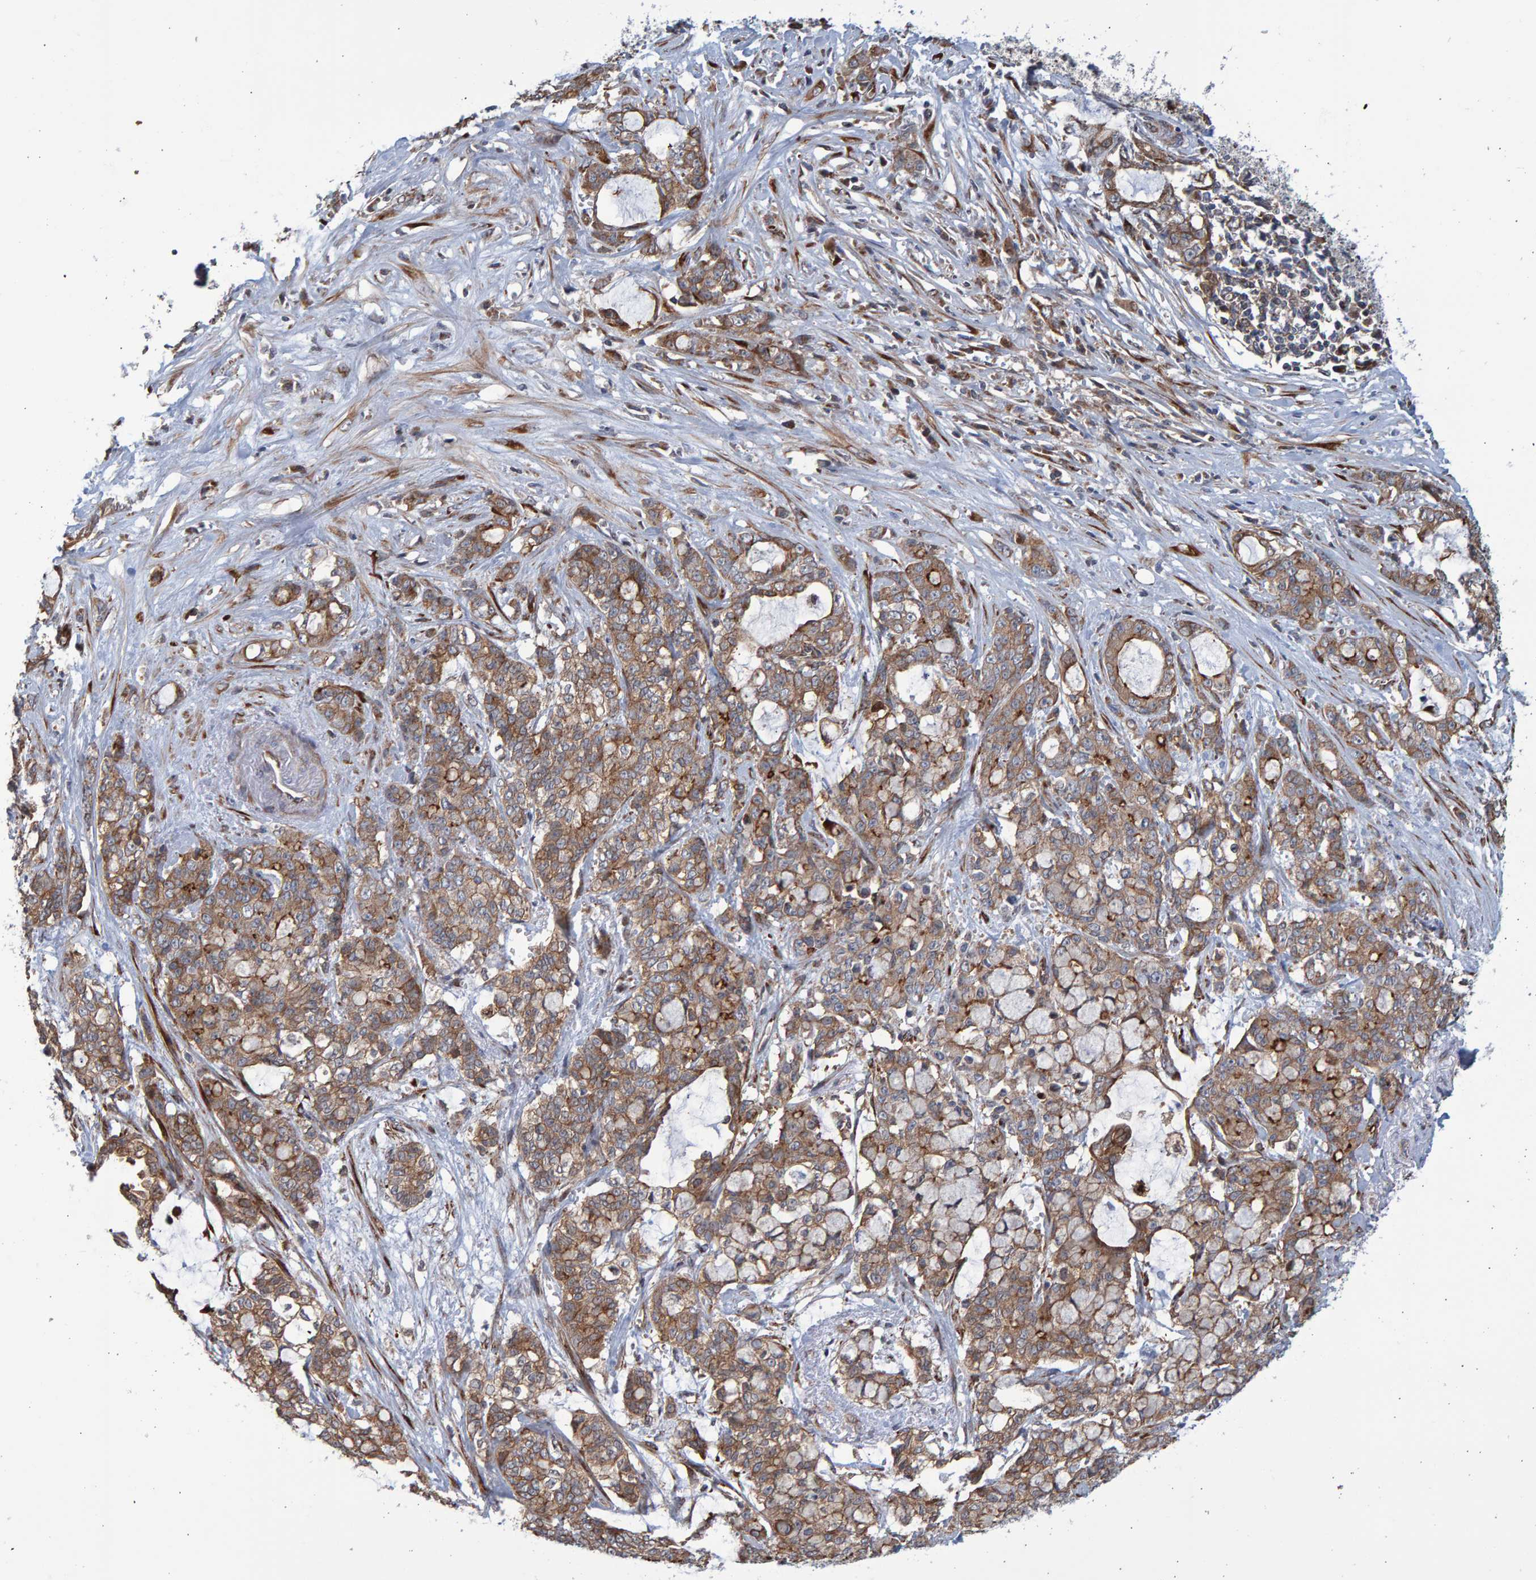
{"staining": {"intensity": "weak", "quantity": ">75%", "location": "cytoplasmic/membranous"}, "tissue": "pancreatic cancer", "cell_type": "Tumor cells", "image_type": "cancer", "snomed": [{"axis": "morphology", "description": "Adenocarcinoma, NOS"}, {"axis": "topography", "description": "Pancreas"}], "caption": "Adenocarcinoma (pancreatic) tissue displays weak cytoplasmic/membranous positivity in about >75% of tumor cells, visualized by immunohistochemistry.", "gene": "LRBA", "patient": {"sex": "female", "age": 73}}